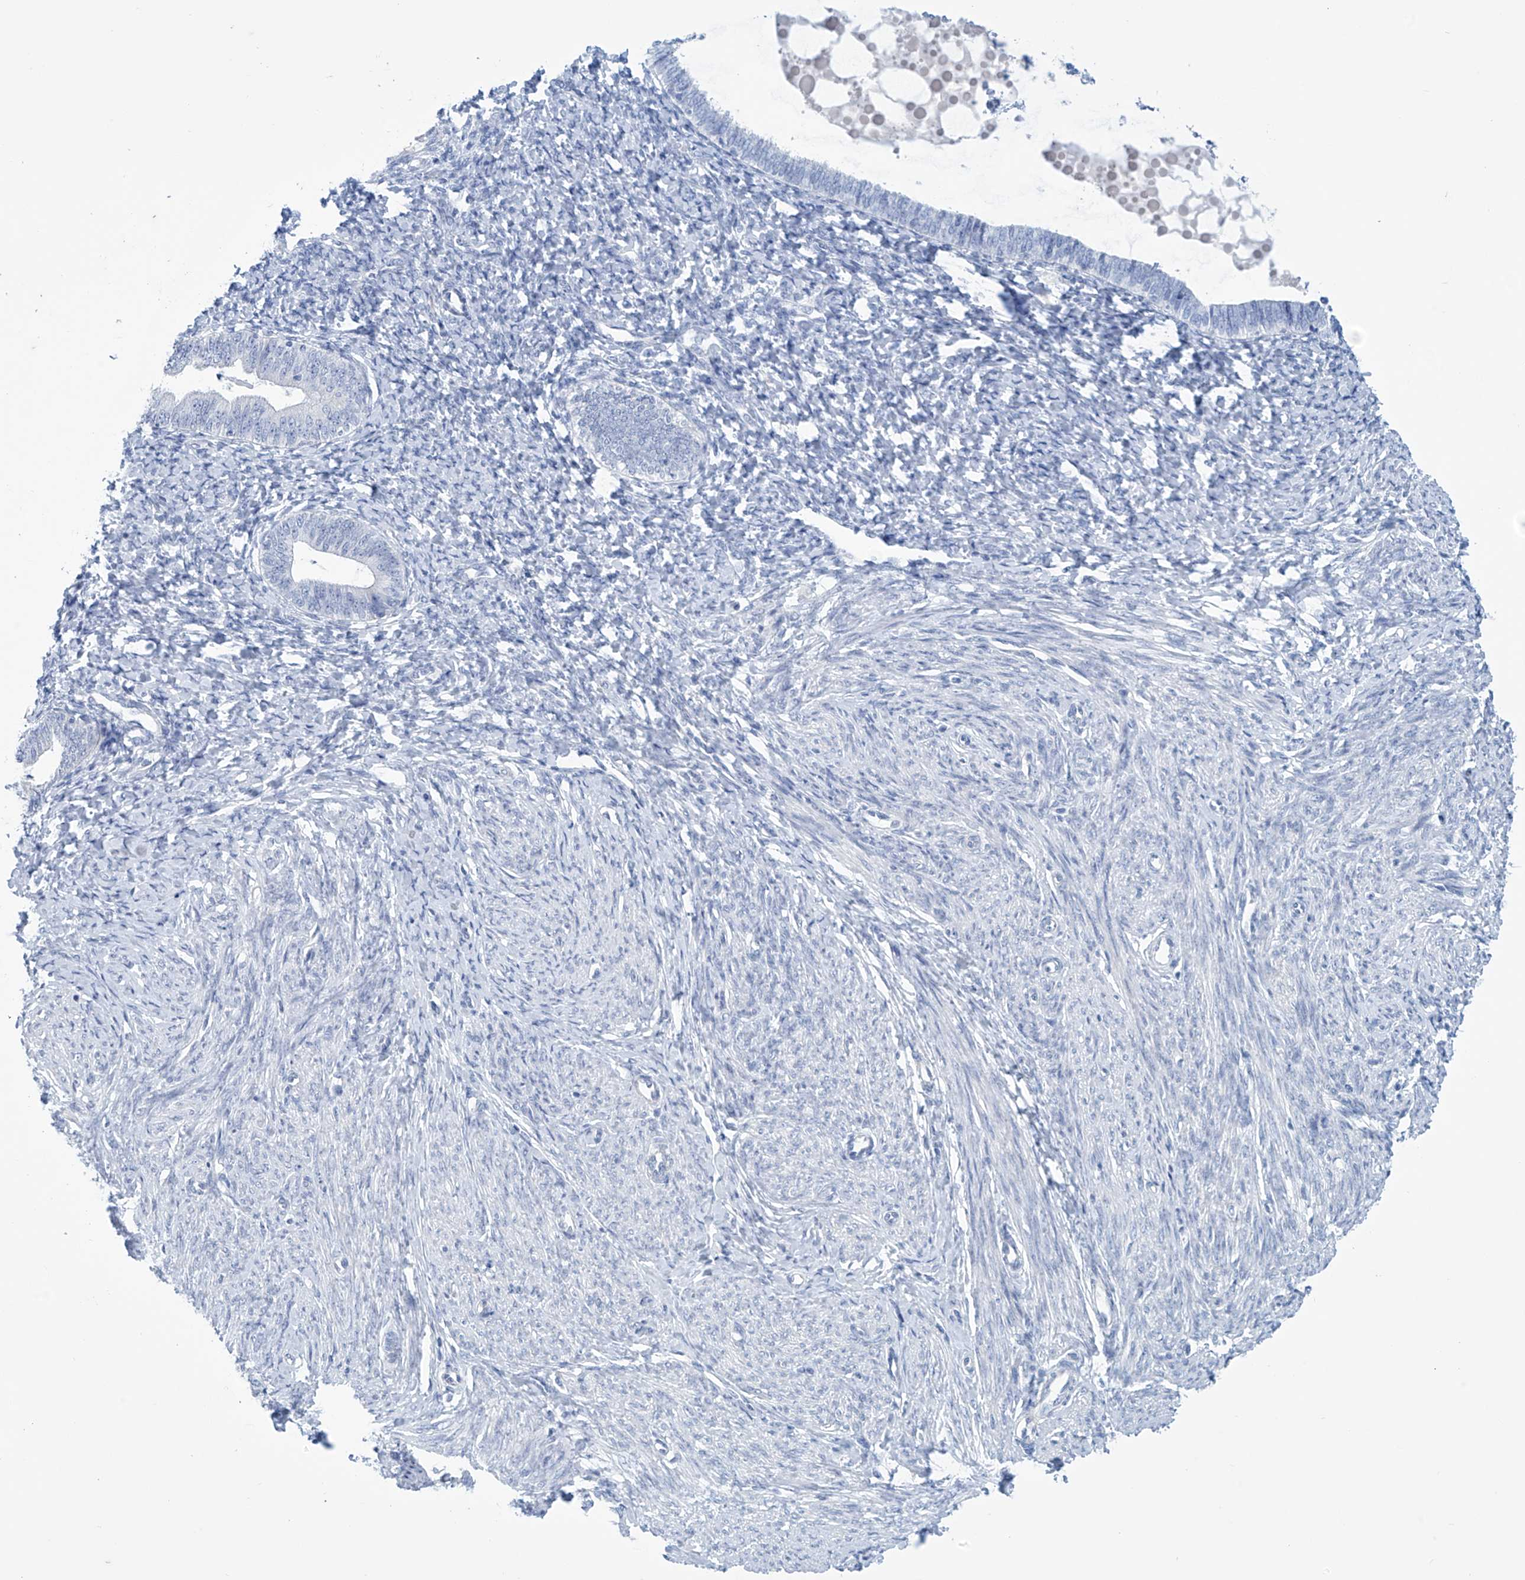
{"staining": {"intensity": "negative", "quantity": "none", "location": "none"}, "tissue": "endometrium", "cell_type": "Cells in endometrial stroma", "image_type": "normal", "snomed": [{"axis": "morphology", "description": "Normal tissue, NOS"}, {"axis": "topography", "description": "Endometrium"}], "caption": "This is an IHC micrograph of normal endometrium. There is no staining in cells in endometrial stroma.", "gene": "SLC35A5", "patient": {"sex": "female", "age": 72}}